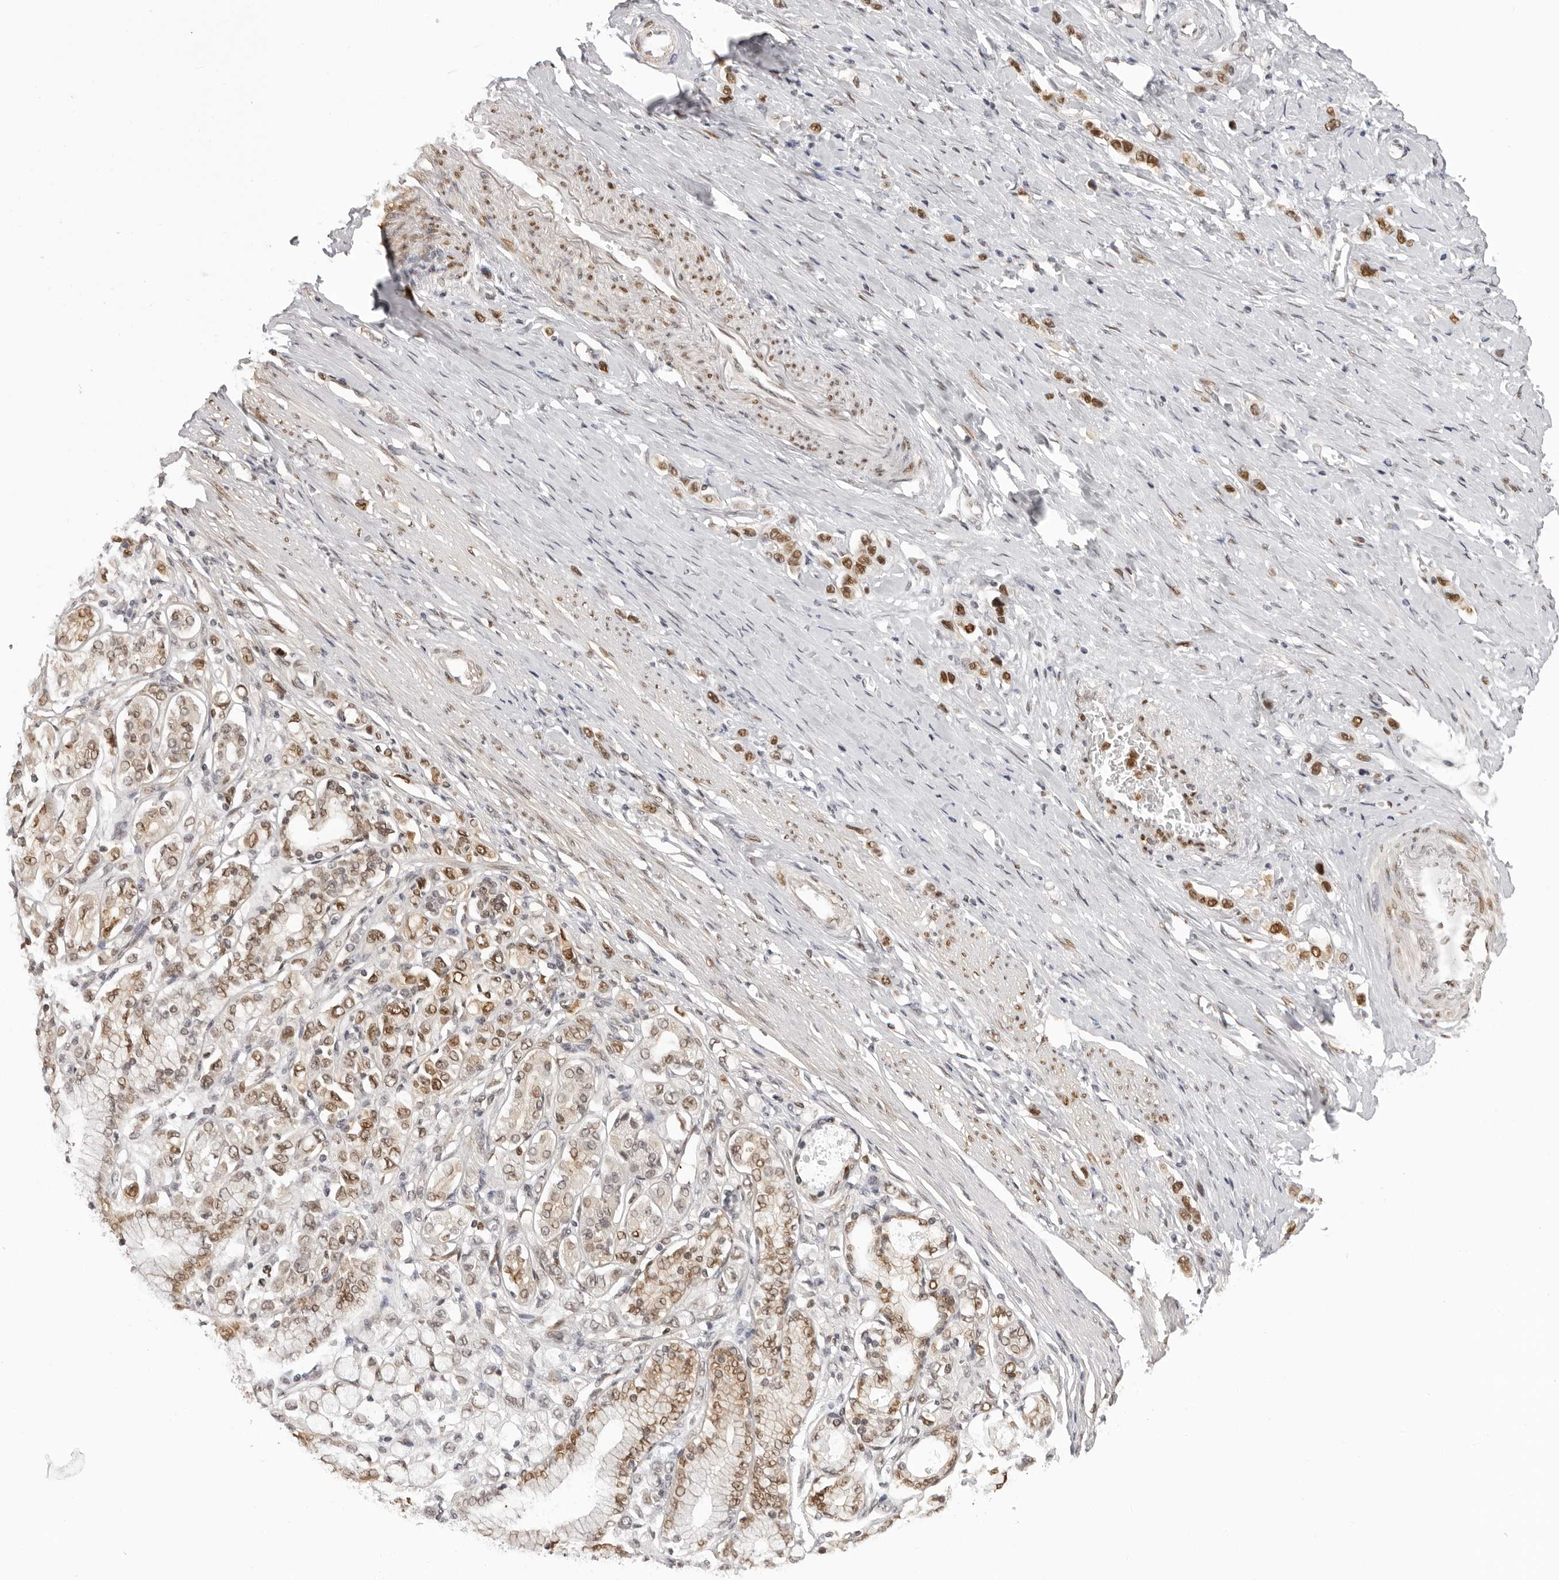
{"staining": {"intensity": "moderate", "quantity": ">75%", "location": "nuclear"}, "tissue": "stomach cancer", "cell_type": "Tumor cells", "image_type": "cancer", "snomed": [{"axis": "morphology", "description": "Adenocarcinoma, NOS"}, {"axis": "topography", "description": "Stomach"}], "caption": "A brown stain shows moderate nuclear expression of a protein in adenocarcinoma (stomach) tumor cells.", "gene": "HSPA4", "patient": {"sex": "female", "age": 65}}